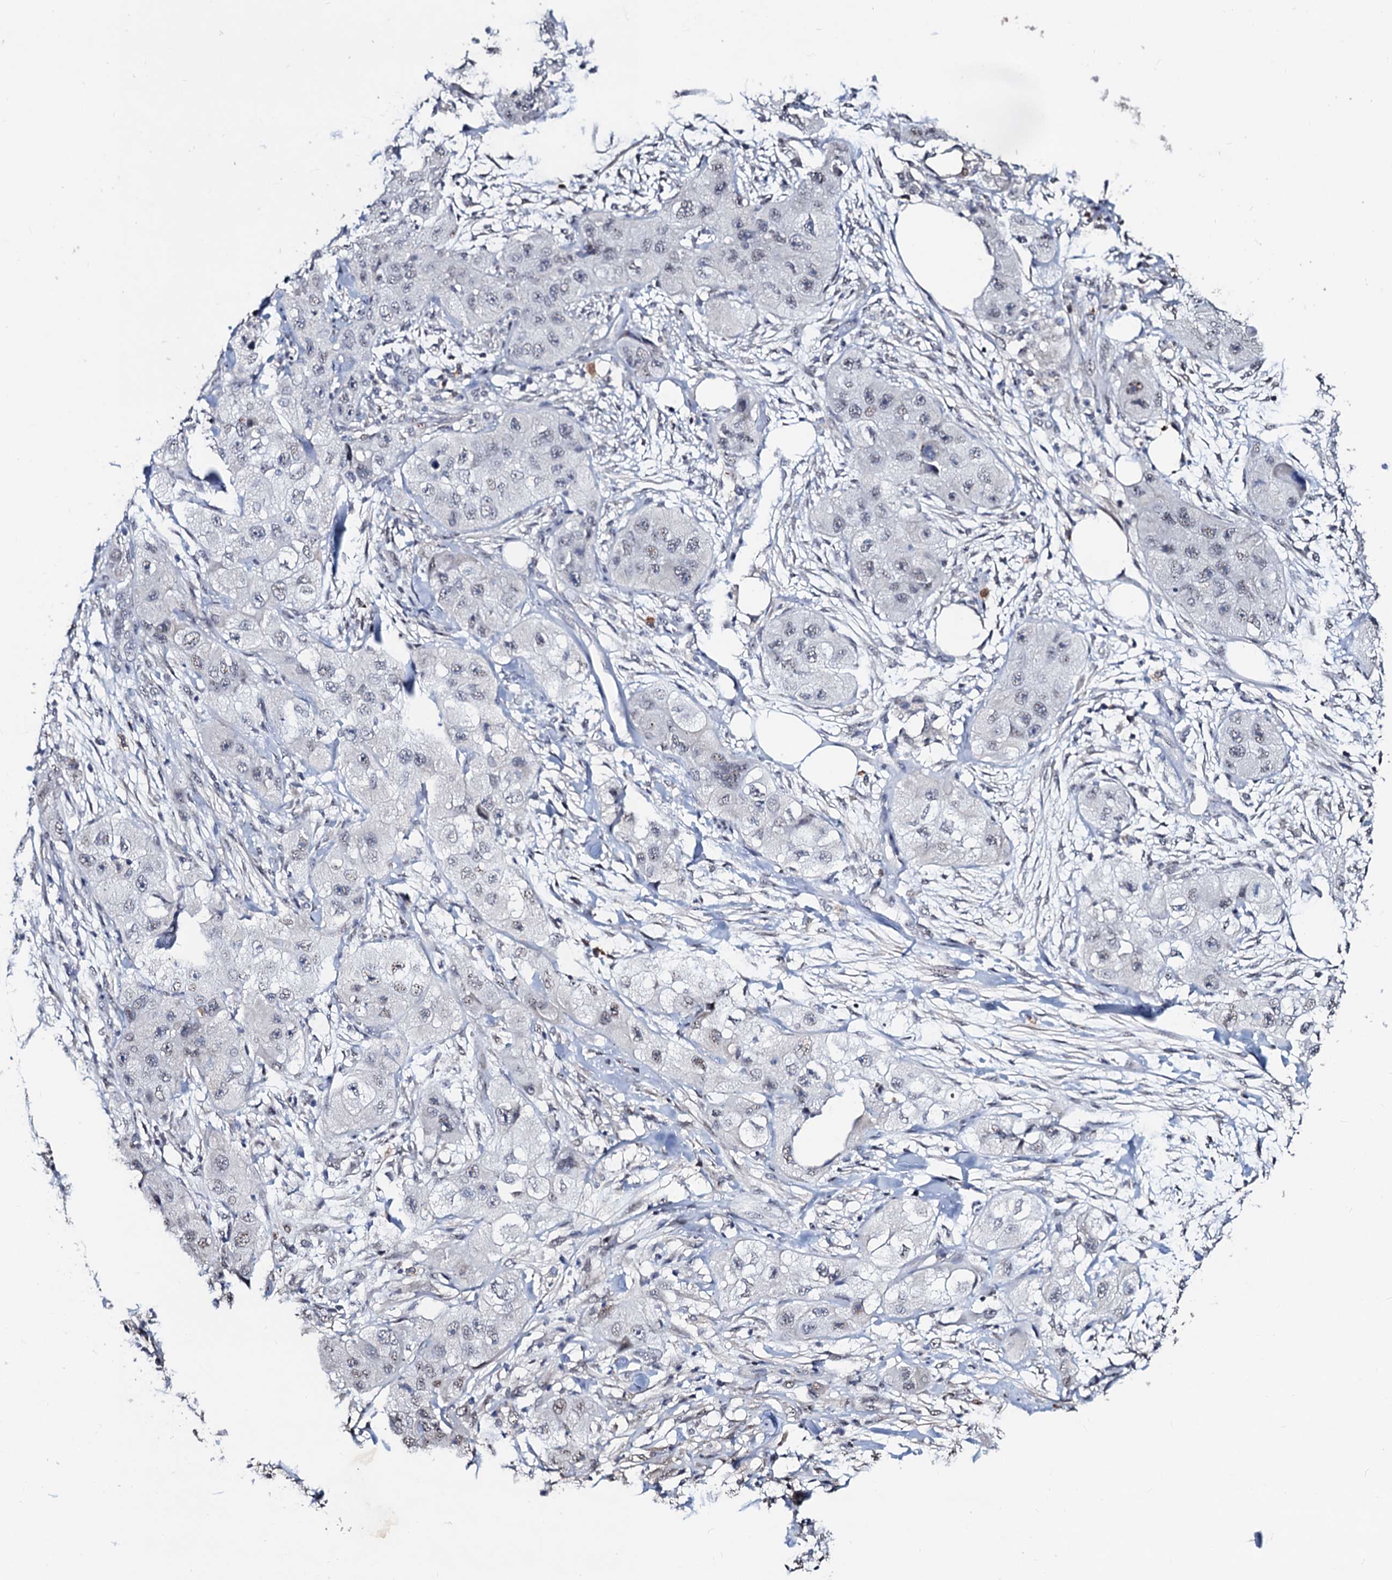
{"staining": {"intensity": "negative", "quantity": "none", "location": "none"}, "tissue": "skin cancer", "cell_type": "Tumor cells", "image_type": "cancer", "snomed": [{"axis": "morphology", "description": "Squamous cell carcinoma, NOS"}, {"axis": "topography", "description": "Skin"}, {"axis": "topography", "description": "Subcutis"}], "caption": "The micrograph shows no significant staining in tumor cells of skin cancer (squamous cell carcinoma).", "gene": "FAM222A", "patient": {"sex": "male", "age": 73}}